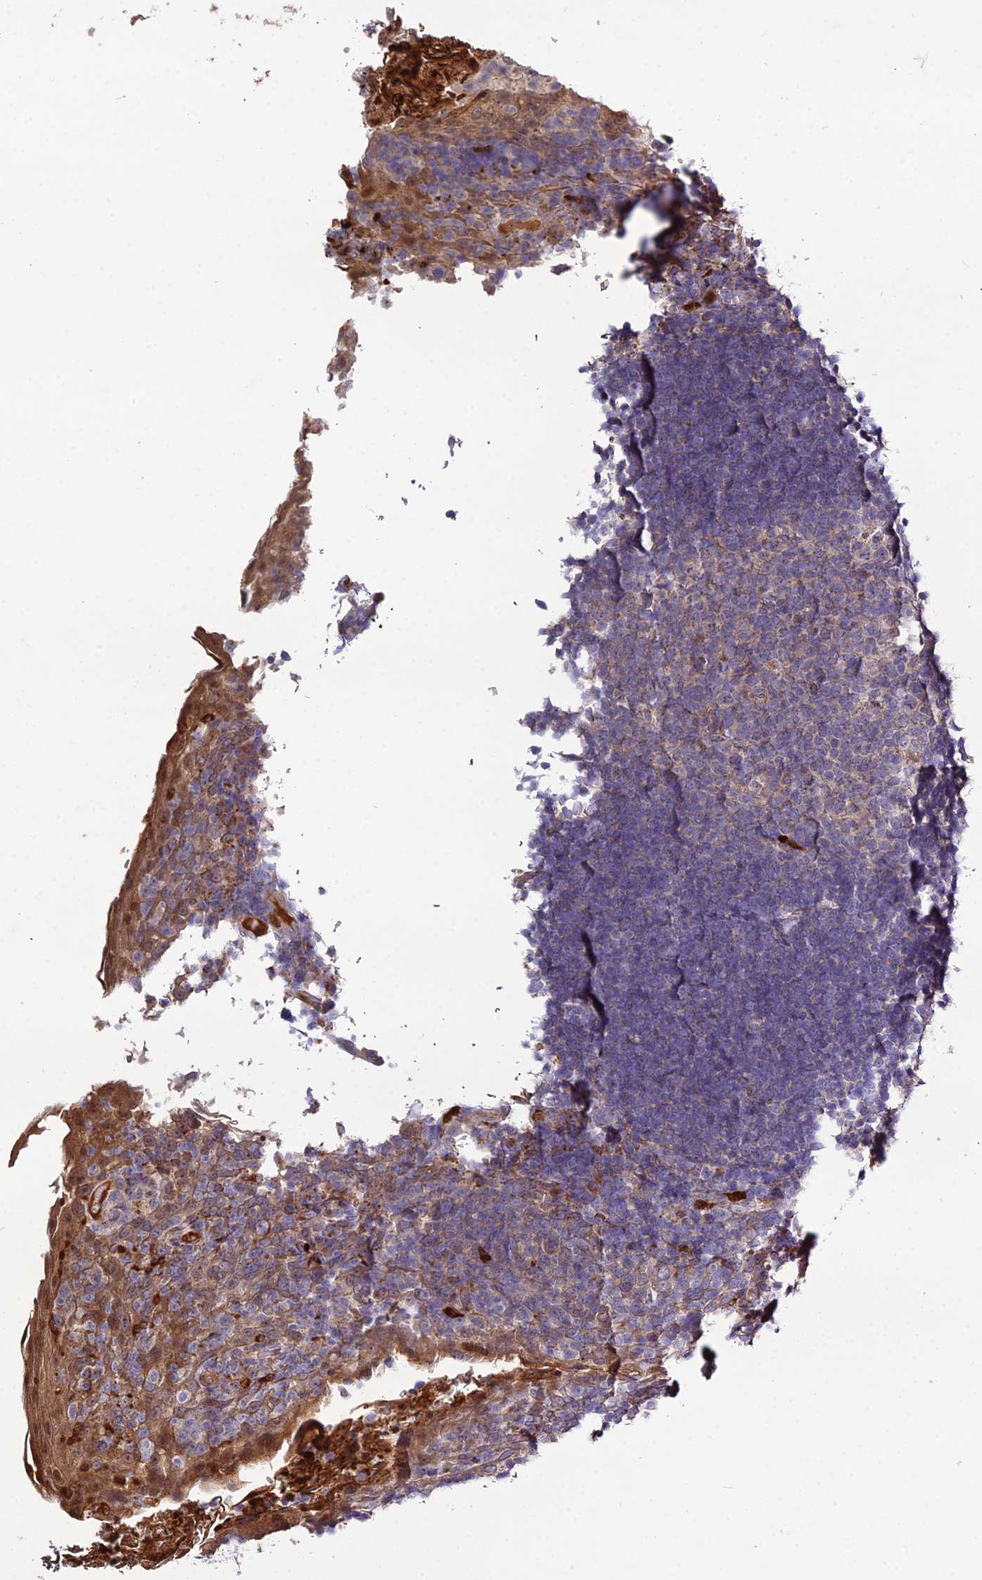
{"staining": {"intensity": "negative", "quantity": "none", "location": "none"}, "tissue": "tonsil", "cell_type": "Germinal center cells", "image_type": "normal", "snomed": [{"axis": "morphology", "description": "Normal tissue, NOS"}, {"axis": "topography", "description": "Tonsil"}], "caption": "Immunohistochemistry (IHC) micrograph of unremarkable tonsil stained for a protein (brown), which demonstrates no positivity in germinal center cells. Brightfield microscopy of IHC stained with DAB (brown) and hematoxylin (blue), captured at high magnification.", "gene": "EID2", "patient": {"sex": "male", "age": 17}}